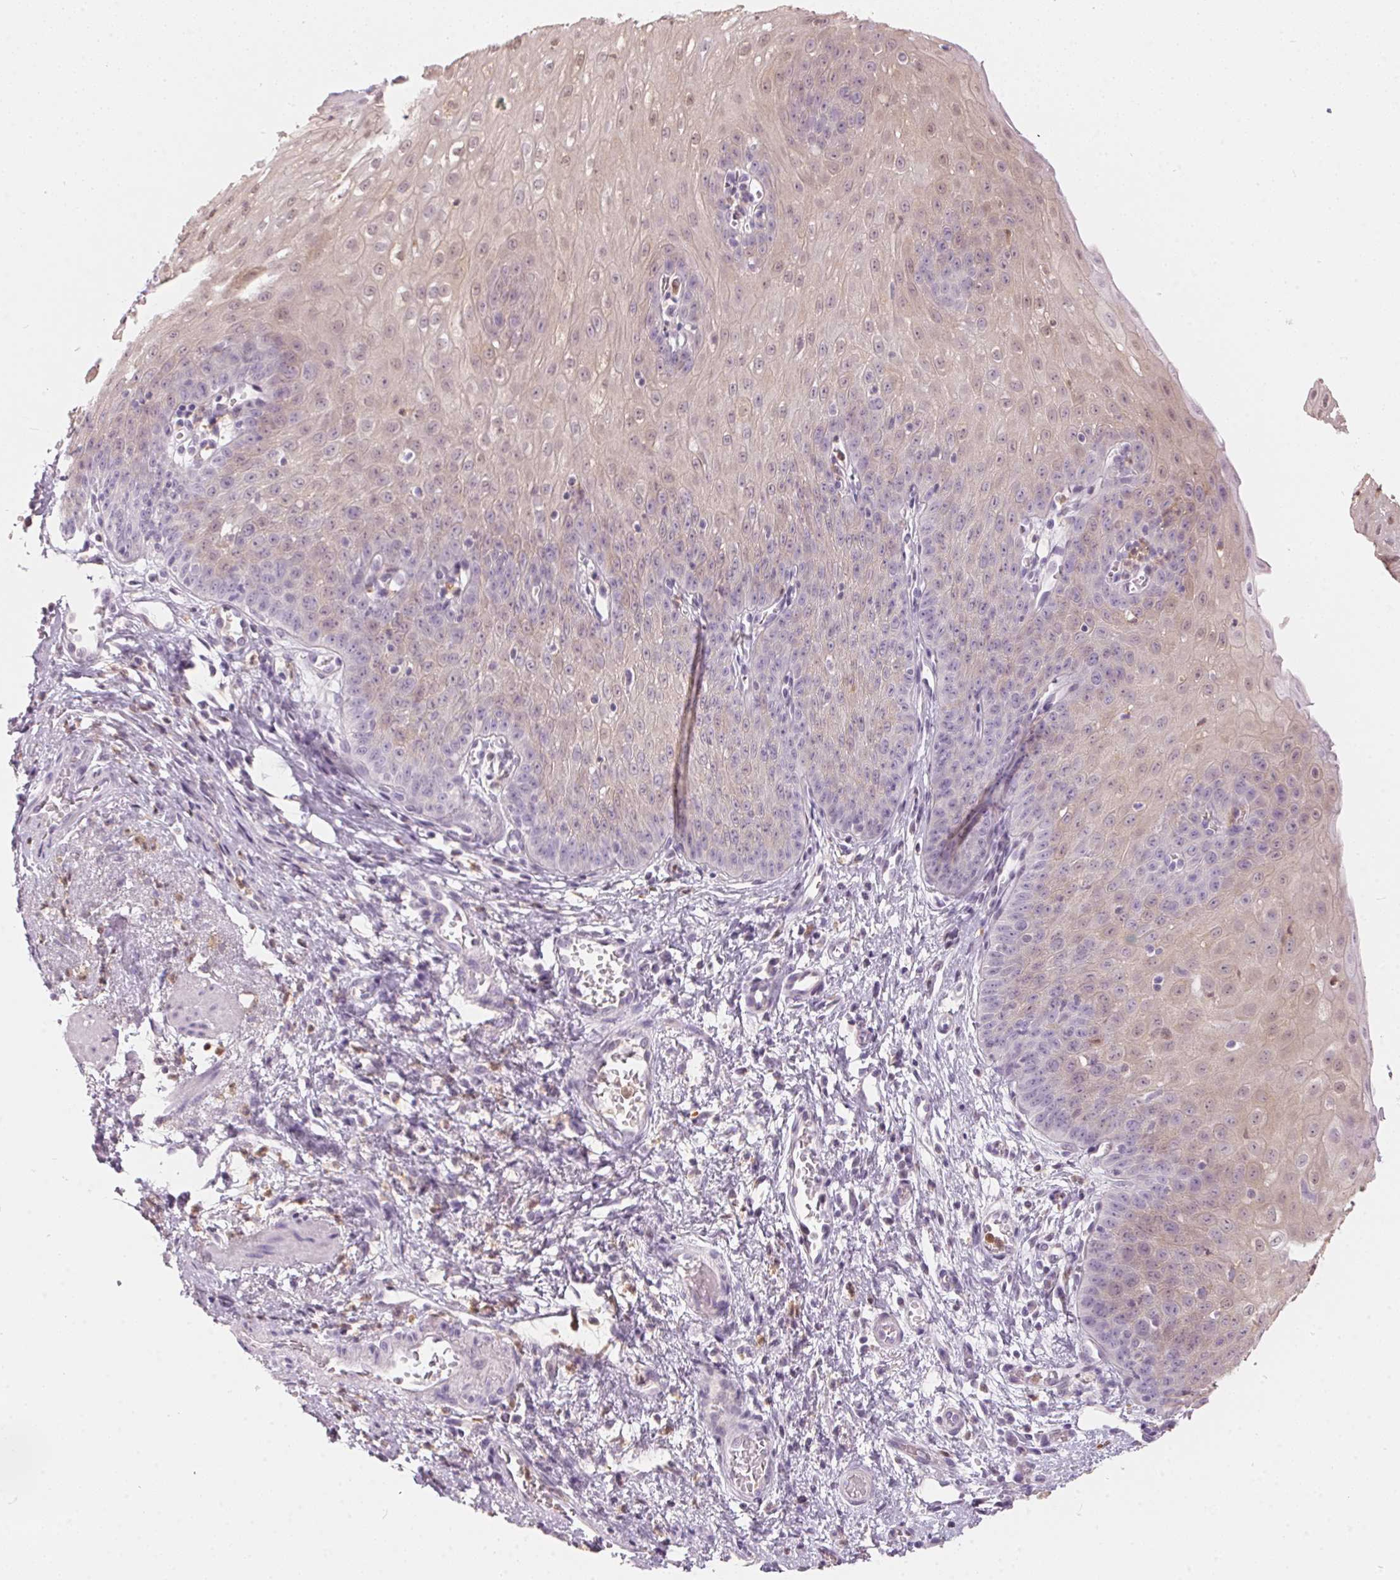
{"staining": {"intensity": "weak", "quantity": "<25%", "location": "cytoplasmic/membranous,nuclear"}, "tissue": "esophagus", "cell_type": "Squamous epithelial cells", "image_type": "normal", "snomed": [{"axis": "morphology", "description": "Normal tissue, NOS"}, {"axis": "topography", "description": "Esophagus"}], "caption": "This is a photomicrograph of immunohistochemistry (IHC) staining of benign esophagus, which shows no expression in squamous epithelial cells.", "gene": "SERPINB1", "patient": {"sex": "male", "age": 71}}